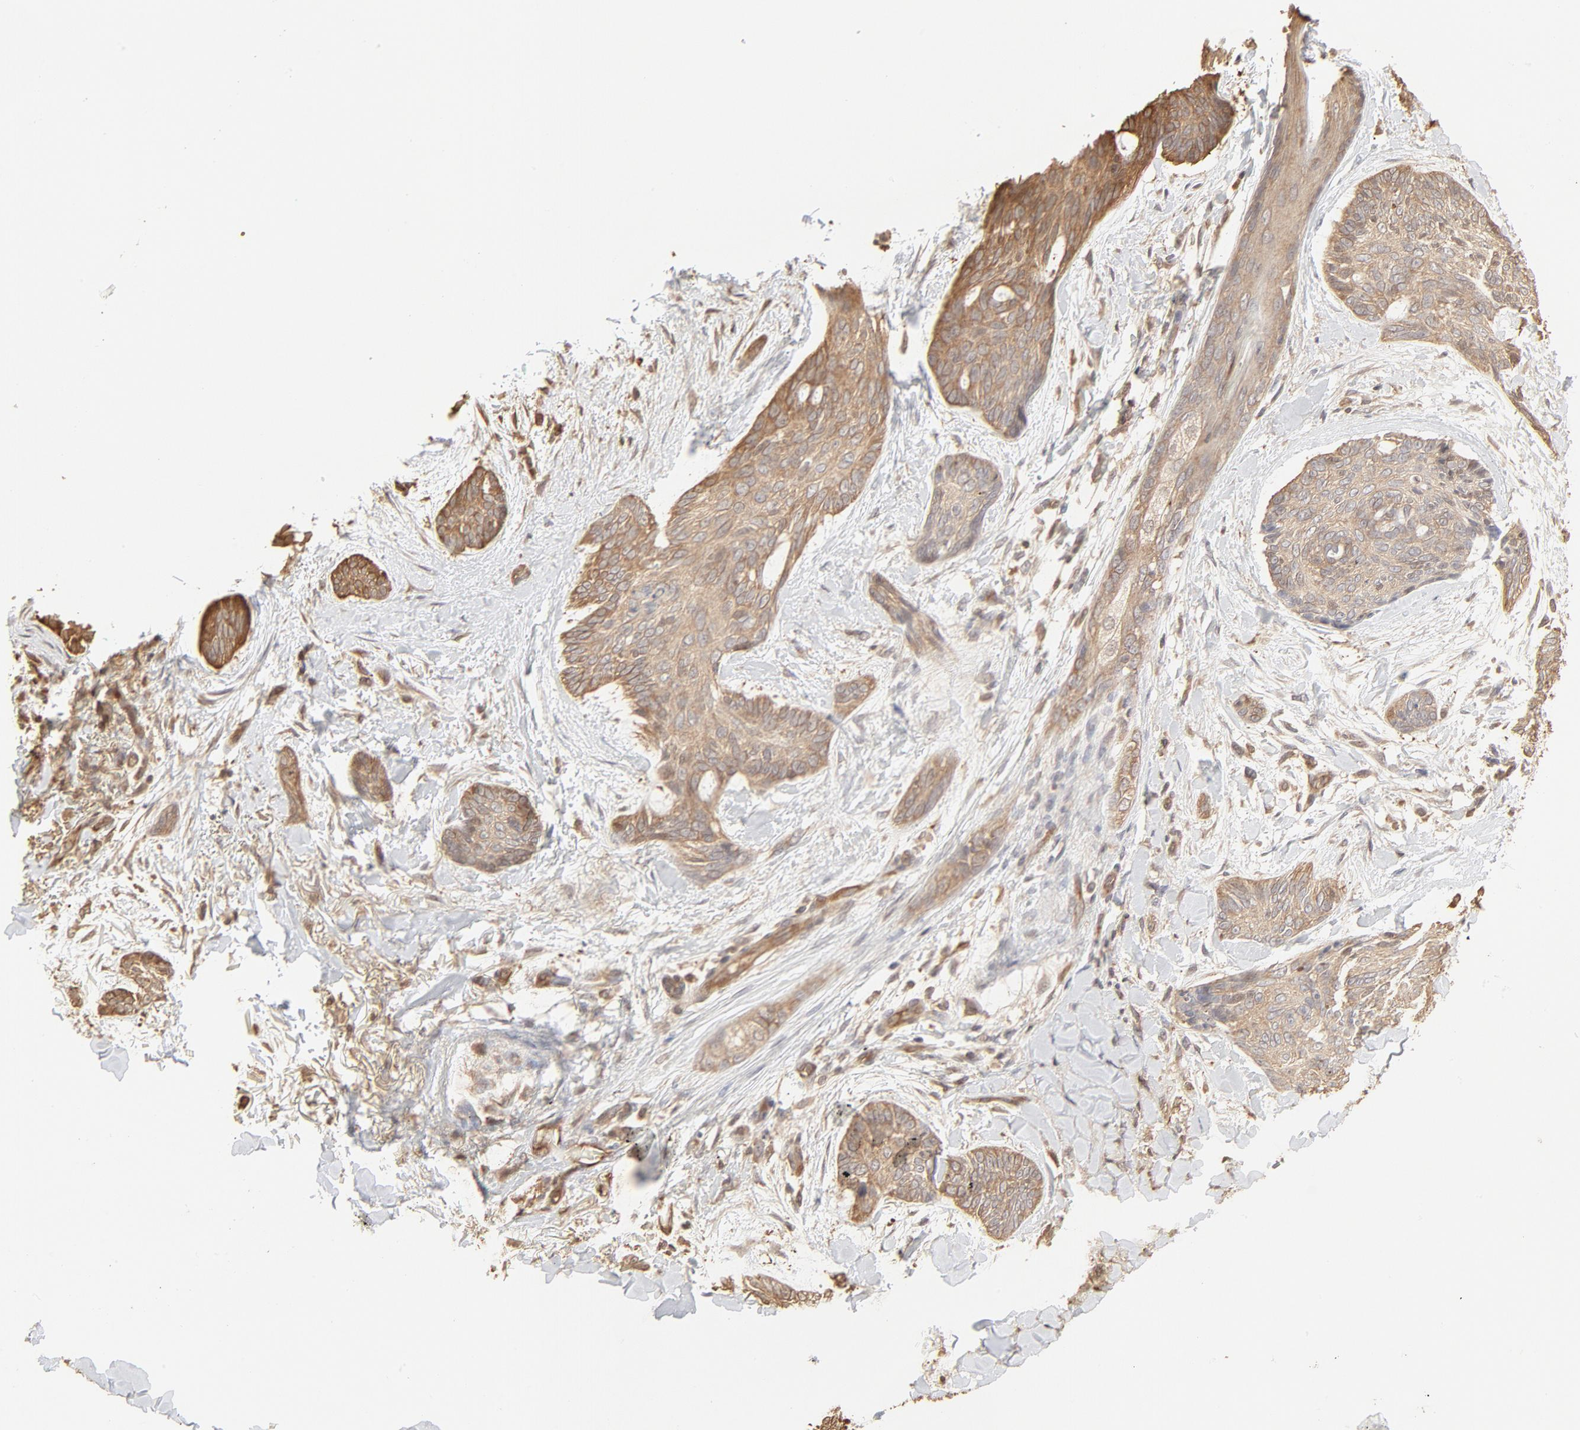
{"staining": {"intensity": "weak", "quantity": ">75%", "location": "cytoplasmic/membranous"}, "tissue": "skin cancer", "cell_type": "Tumor cells", "image_type": "cancer", "snomed": [{"axis": "morphology", "description": "Normal tissue, NOS"}, {"axis": "morphology", "description": "Basal cell carcinoma"}, {"axis": "topography", "description": "Skin"}], "caption": "Skin cancer stained for a protein shows weak cytoplasmic/membranous positivity in tumor cells. (DAB (3,3'-diaminobenzidine) IHC, brown staining for protein, blue staining for nuclei).", "gene": "PPP2CA", "patient": {"sex": "female", "age": 71}}